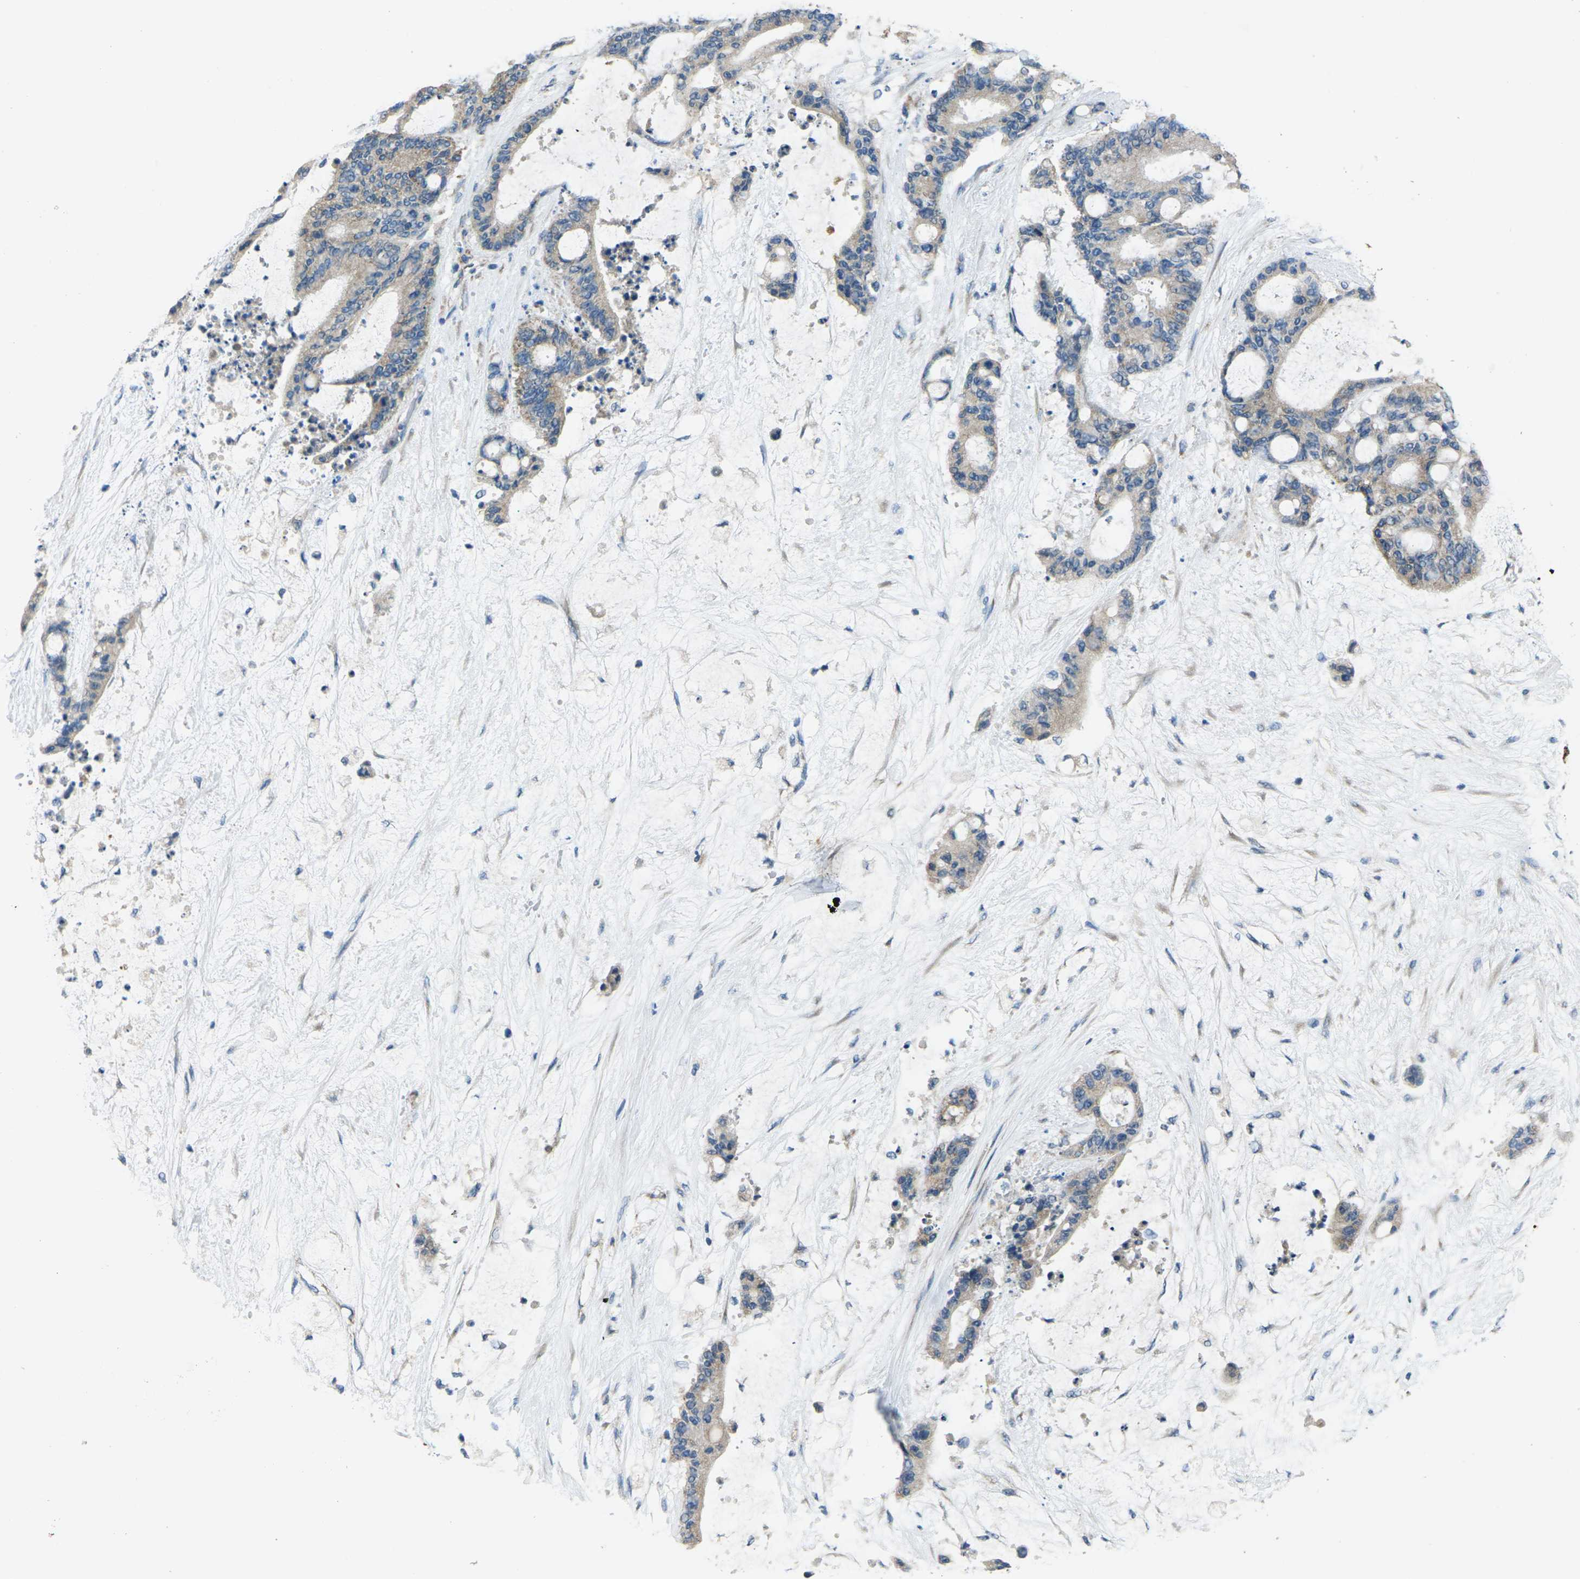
{"staining": {"intensity": "weak", "quantity": ">75%", "location": "cytoplasmic/membranous"}, "tissue": "liver cancer", "cell_type": "Tumor cells", "image_type": "cancer", "snomed": [{"axis": "morphology", "description": "Cholangiocarcinoma"}, {"axis": "topography", "description": "Liver"}], "caption": "Protein expression analysis of liver cancer displays weak cytoplasmic/membranous positivity in approximately >75% of tumor cells.", "gene": "TMEM120B", "patient": {"sex": "female", "age": 73}}